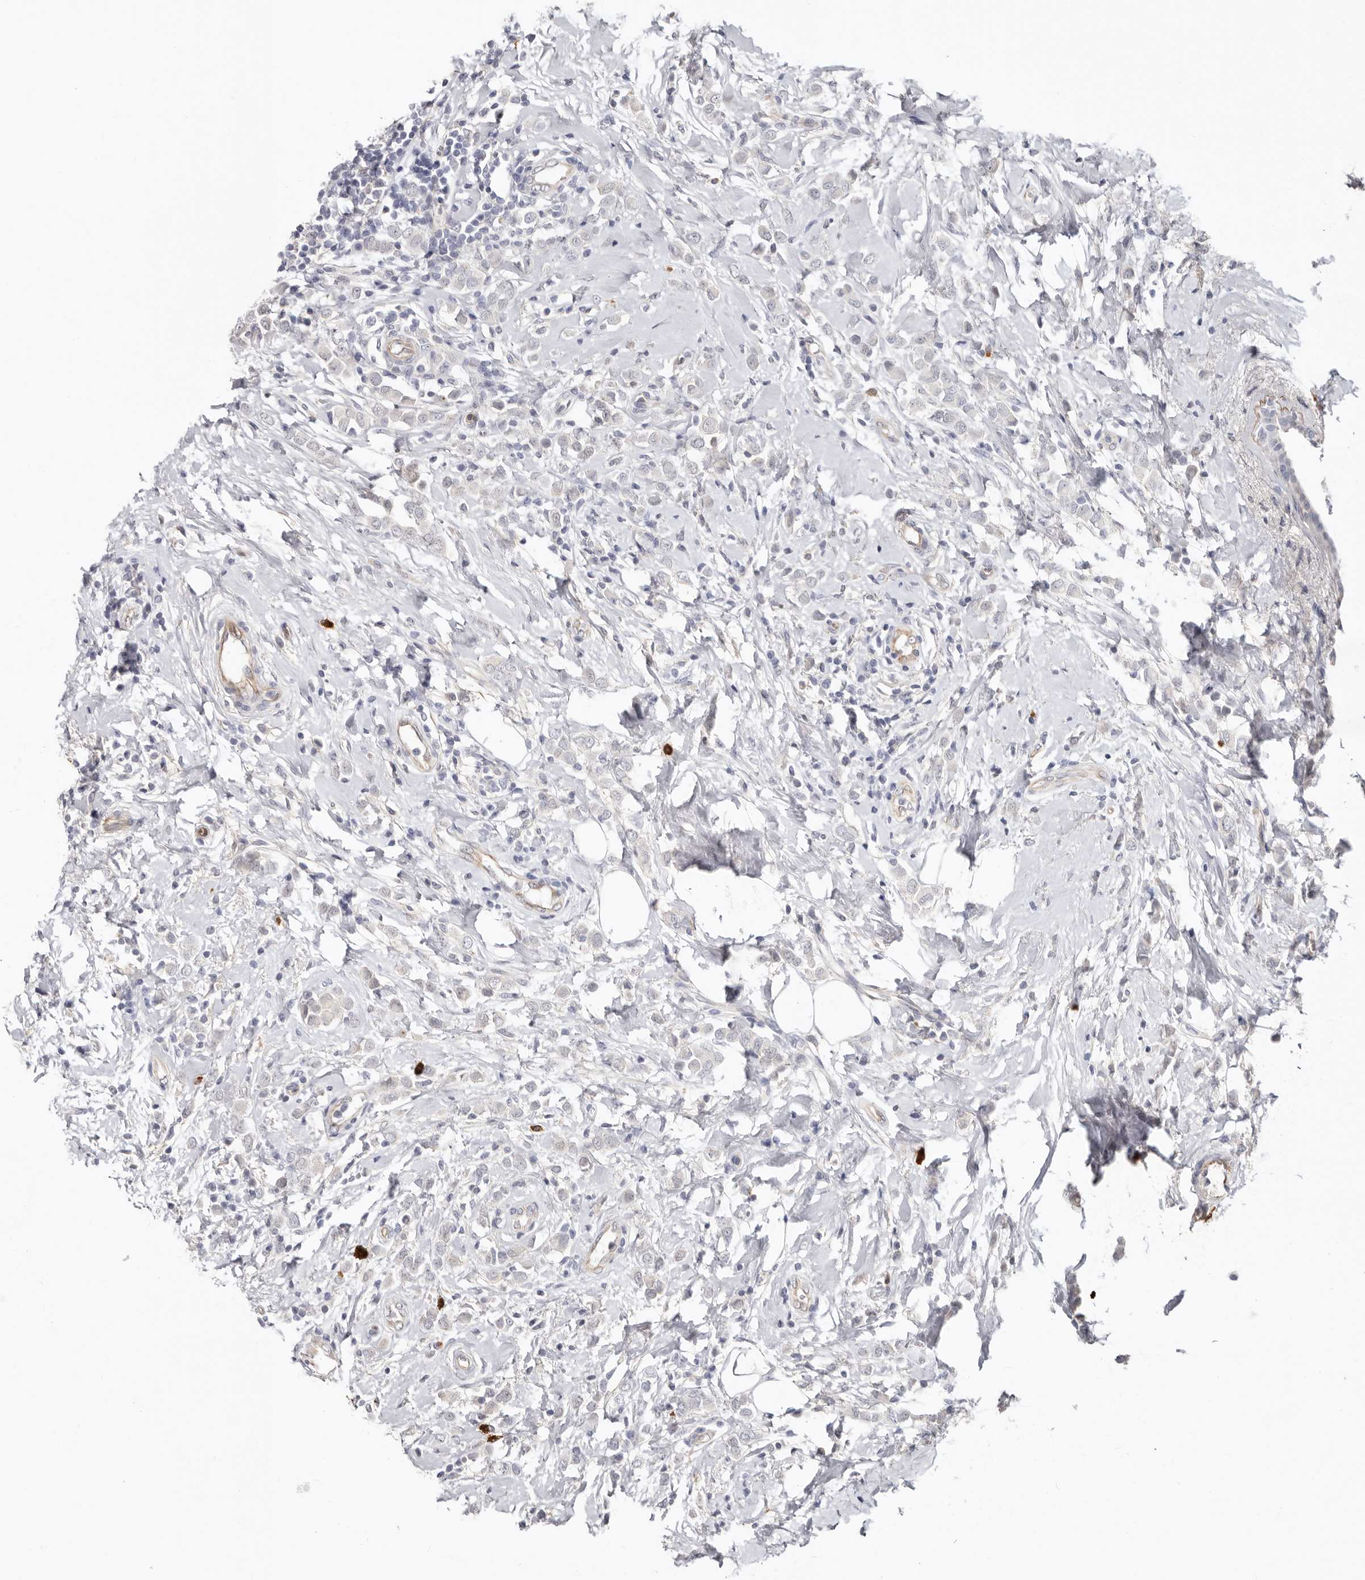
{"staining": {"intensity": "negative", "quantity": "none", "location": "none"}, "tissue": "breast cancer", "cell_type": "Tumor cells", "image_type": "cancer", "snomed": [{"axis": "morphology", "description": "Lobular carcinoma"}, {"axis": "topography", "description": "Breast"}], "caption": "The immunohistochemistry (IHC) image has no significant positivity in tumor cells of lobular carcinoma (breast) tissue. (Stains: DAB (3,3'-diaminobenzidine) immunohistochemistry (IHC) with hematoxylin counter stain, Microscopy: brightfield microscopy at high magnification).", "gene": "PKDCC", "patient": {"sex": "female", "age": 47}}